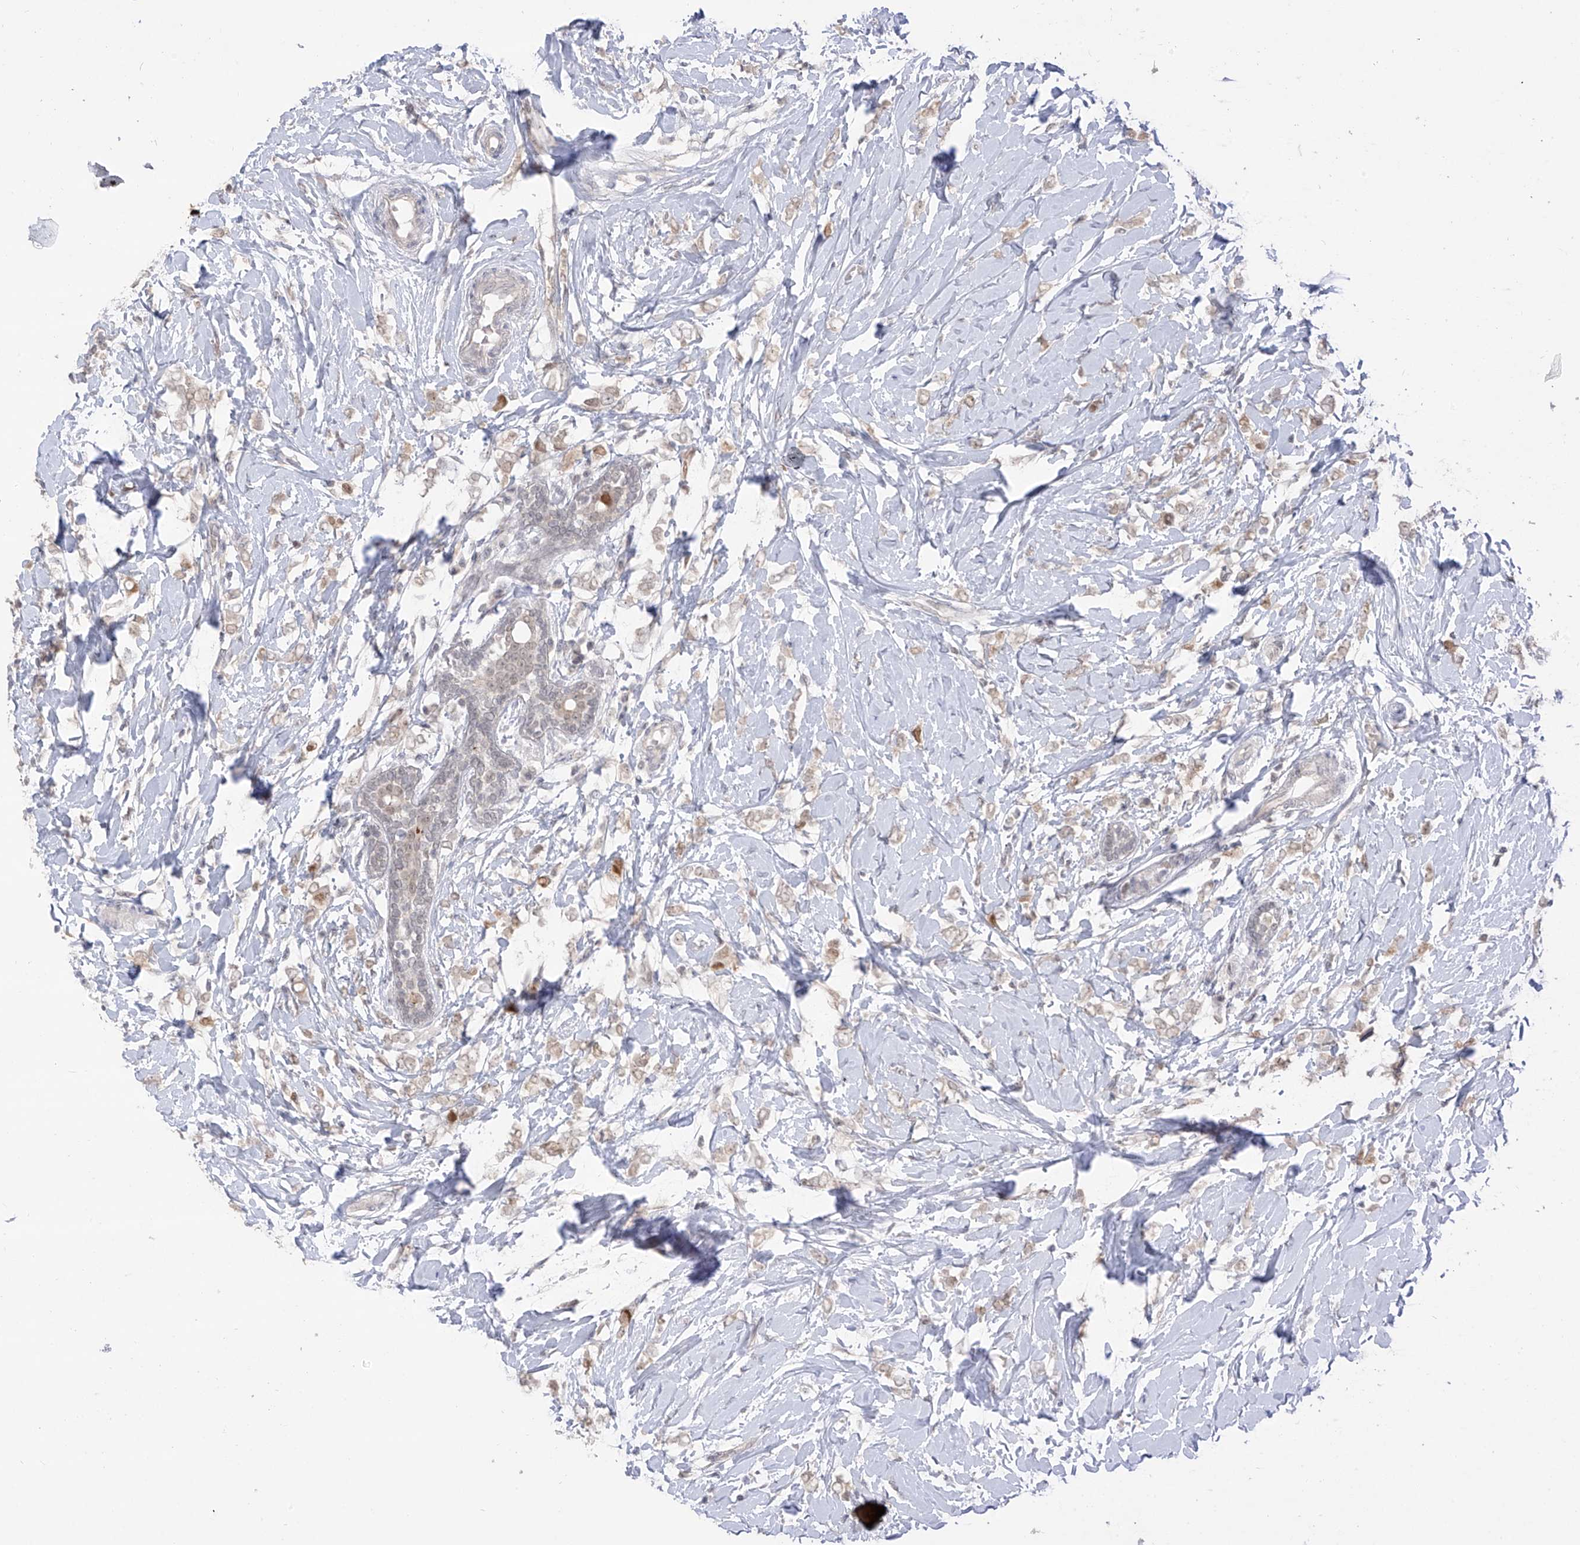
{"staining": {"intensity": "weak", "quantity": ">75%", "location": "cytoplasmic/membranous"}, "tissue": "breast cancer", "cell_type": "Tumor cells", "image_type": "cancer", "snomed": [{"axis": "morphology", "description": "Normal tissue, NOS"}, {"axis": "morphology", "description": "Lobular carcinoma"}, {"axis": "topography", "description": "Breast"}], "caption": "High-magnification brightfield microscopy of breast lobular carcinoma stained with DAB (3,3'-diaminobenzidine) (brown) and counterstained with hematoxylin (blue). tumor cells exhibit weak cytoplasmic/membranous positivity is seen in approximately>75% of cells. (DAB = brown stain, brightfield microscopy at high magnification).", "gene": "OGT", "patient": {"sex": "female", "age": 47}}